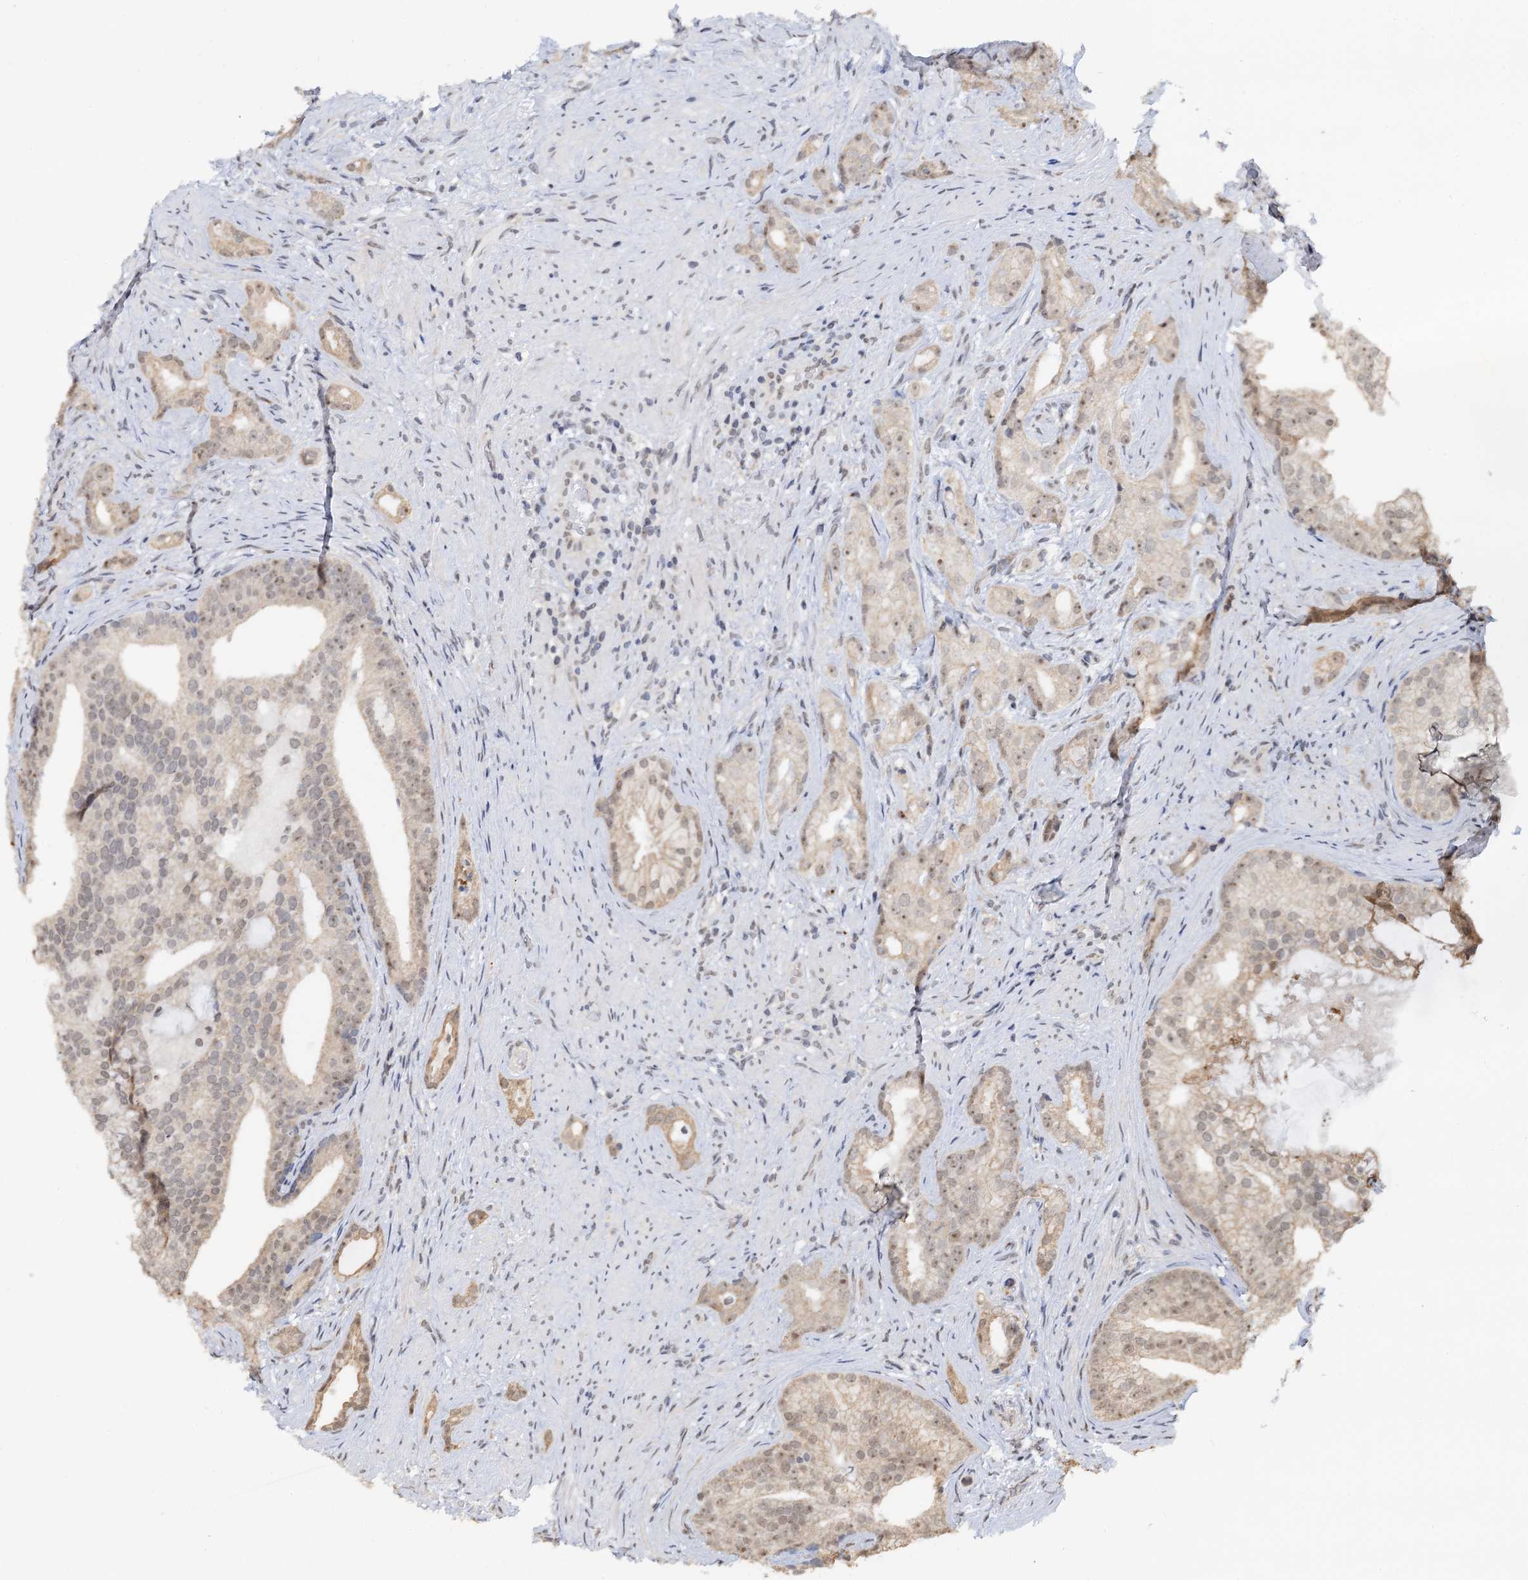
{"staining": {"intensity": "weak", "quantity": "25%-75%", "location": "cytoplasmic/membranous"}, "tissue": "prostate cancer", "cell_type": "Tumor cells", "image_type": "cancer", "snomed": [{"axis": "morphology", "description": "Adenocarcinoma, Low grade"}, {"axis": "topography", "description": "Prostate"}], "caption": "There is low levels of weak cytoplasmic/membranous expression in tumor cells of low-grade adenocarcinoma (prostate), as demonstrated by immunohistochemical staining (brown color).", "gene": "NAT10", "patient": {"sex": "male", "age": 71}}